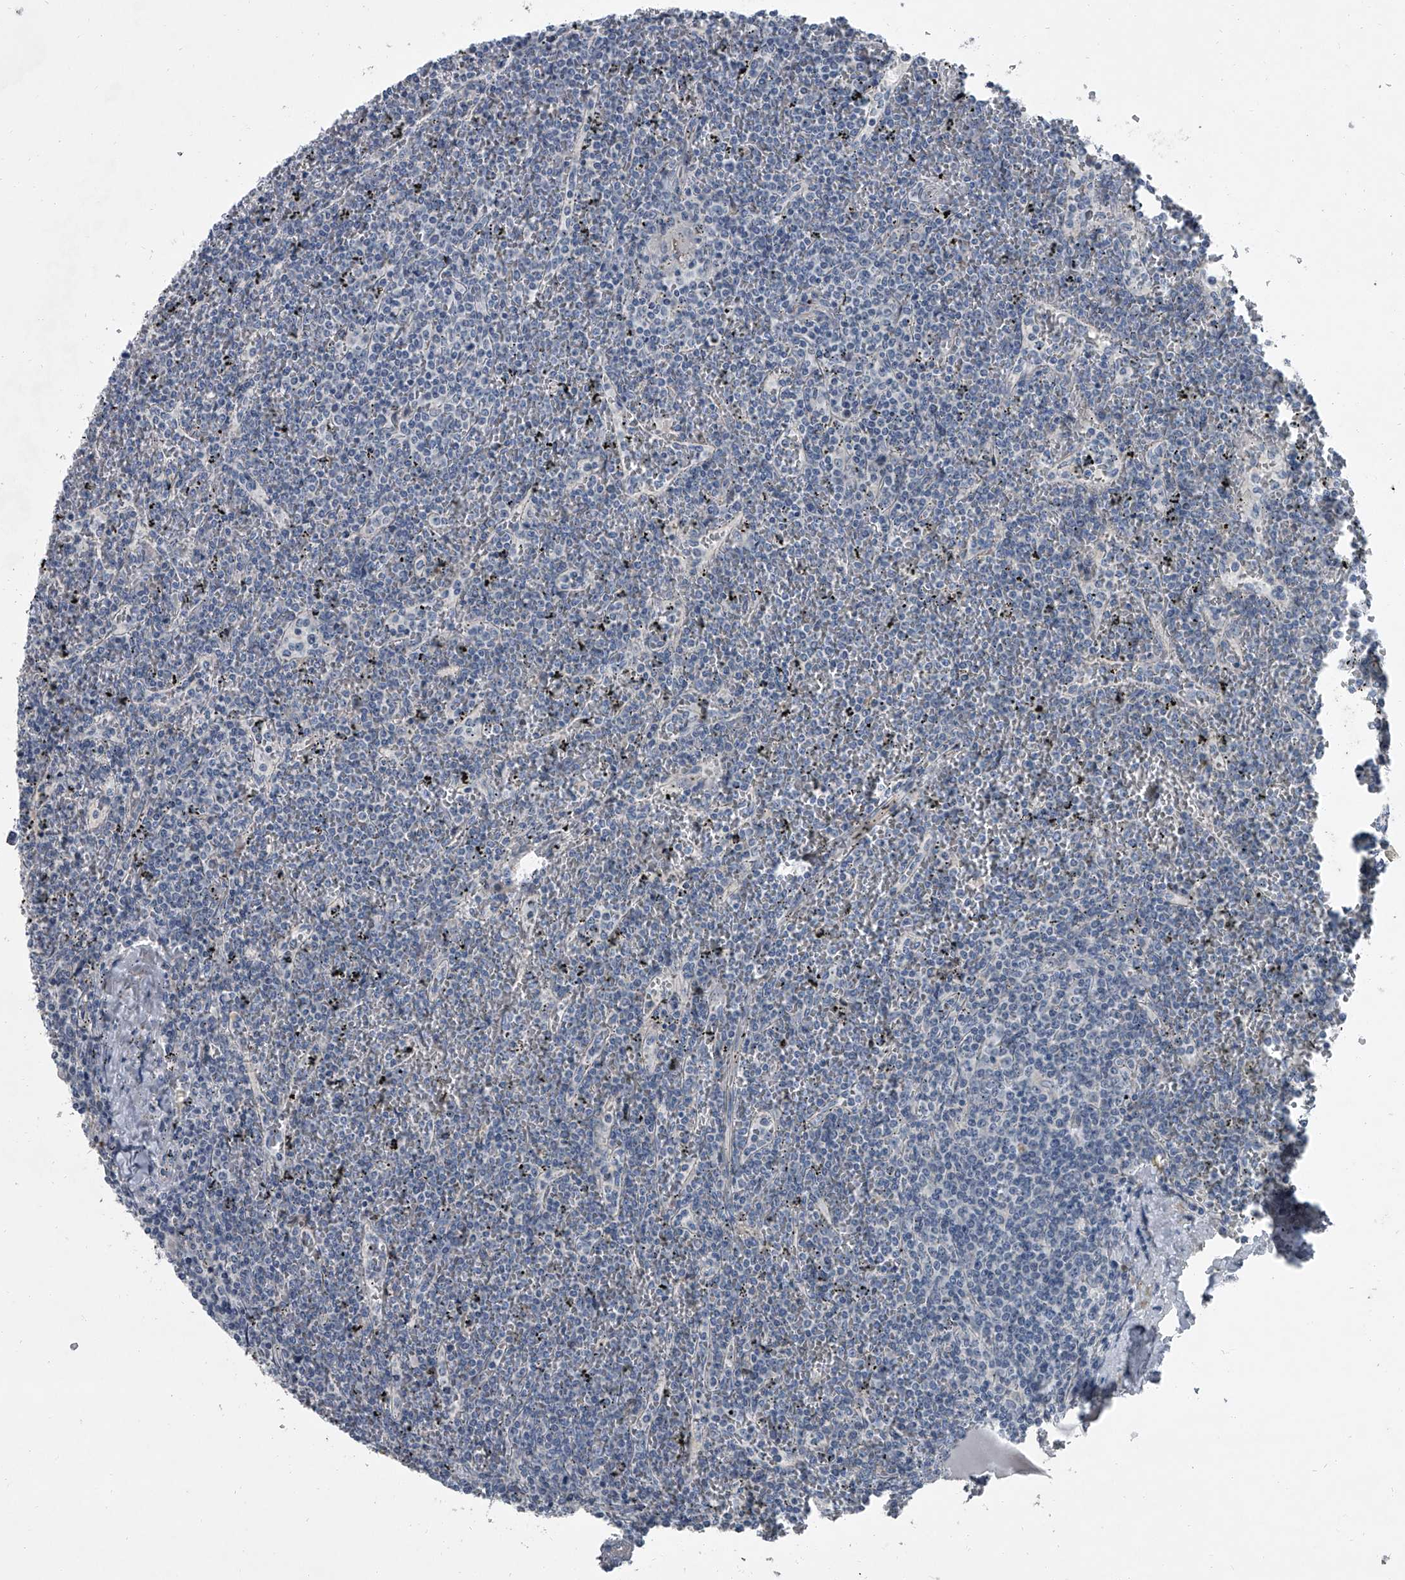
{"staining": {"intensity": "negative", "quantity": "none", "location": "none"}, "tissue": "lymphoma", "cell_type": "Tumor cells", "image_type": "cancer", "snomed": [{"axis": "morphology", "description": "Malignant lymphoma, non-Hodgkin's type, Low grade"}, {"axis": "topography", "description": "Spleen"}], "caption": "Tumor cells are negative for protein expression in human malignant lymphoma, non-Hodgkin's type (low-grade).", "gene": "HEPHL1", "patient": {"sex": "female", "age": 19}}